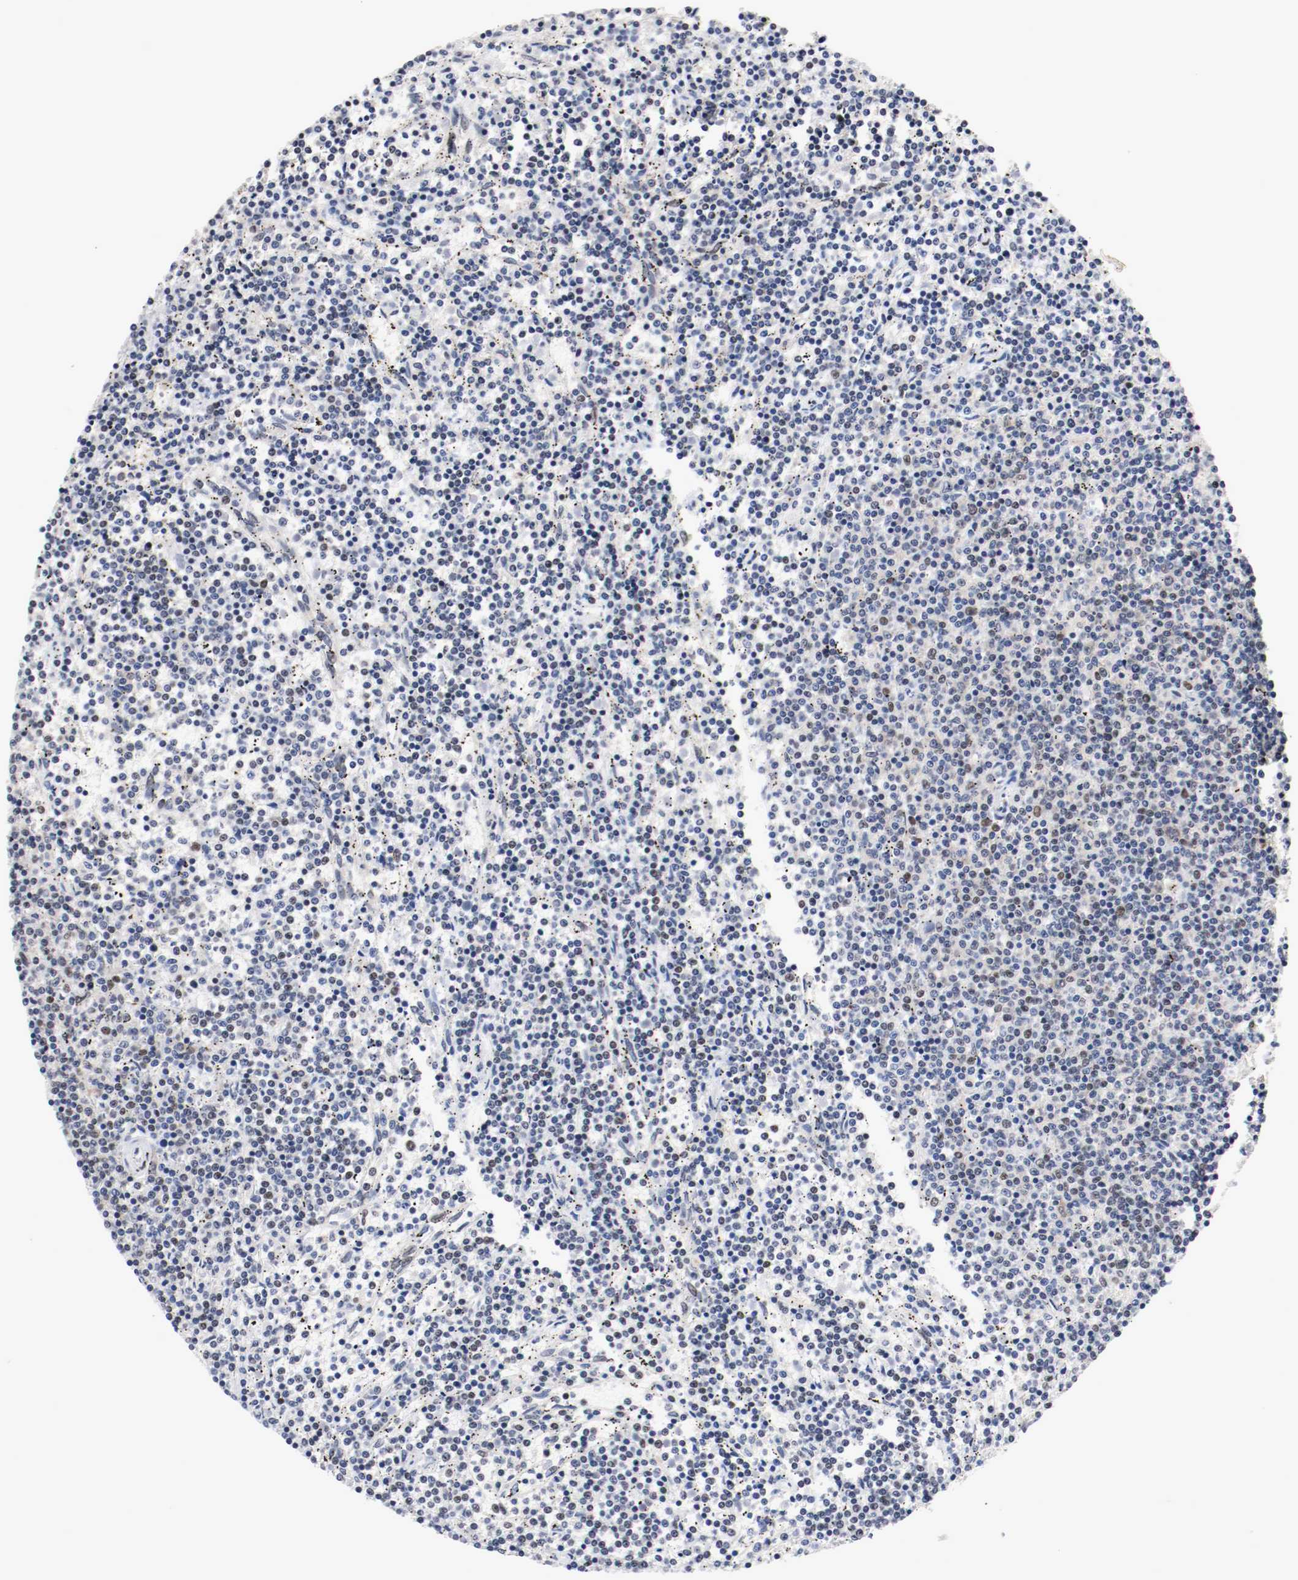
{"staining": {"intensity": "weak", "quantity": "<25%", "location": "nuclear"}, "tissue": "lymphoma", "cell_type": "Tumor cells", "image_type": "cancer", "snomed": [{"axis": "morphology", "description": "Malignant lymphoma, non-Hodgkin's type, Low grade"}, {"axis": "topography", "description": "Spleen"}], "caption": "Tumor cells are negative for protein expression in human low-grade malignant lymphoma, non-Hodgkin's type.", "gene": "MEF2D", "patient": {"sex": "female", "age": 50}}